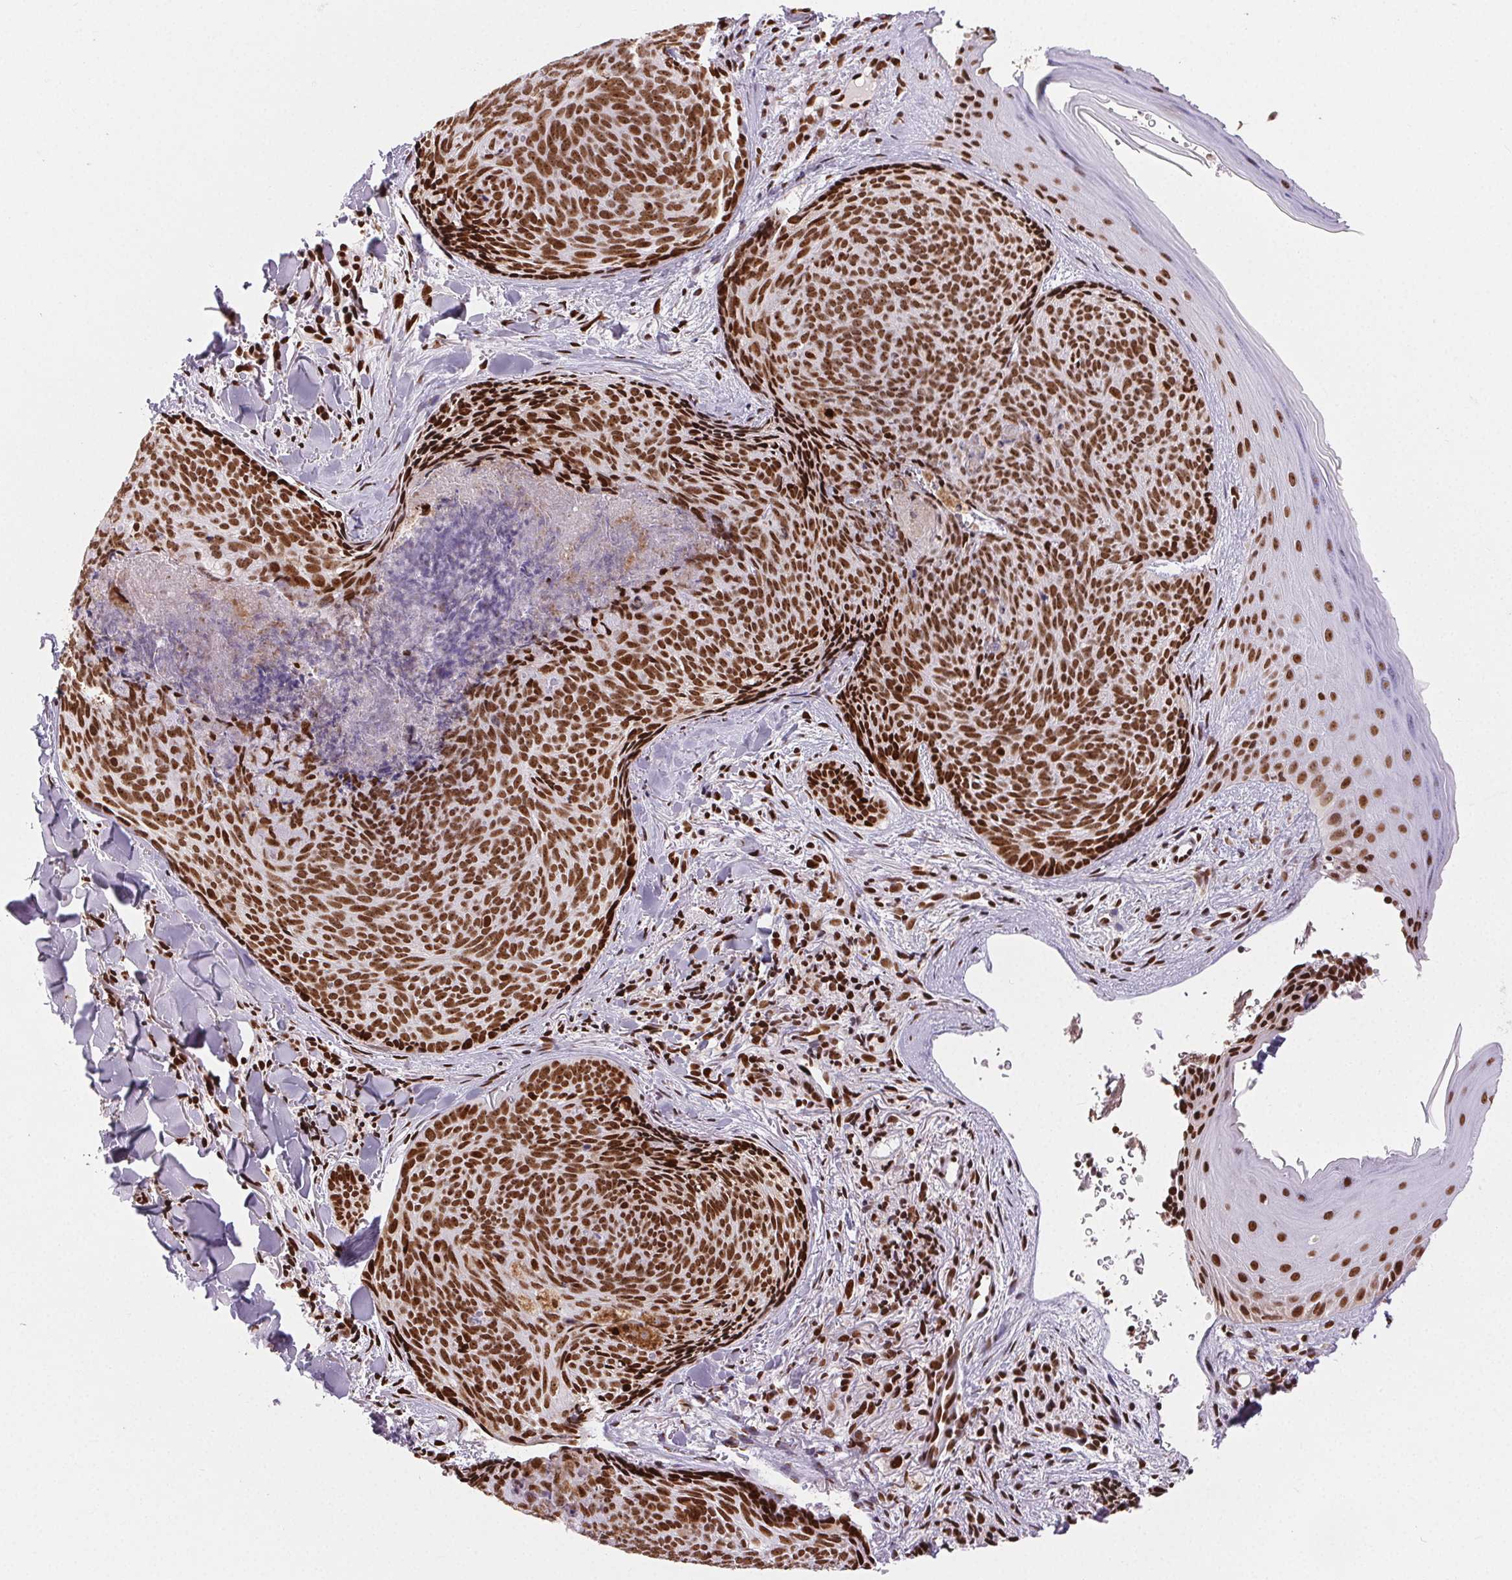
{"staining": {"intensity": "strong", "quantity": ">75%", "location": "nuclear"}, "tissue": "skin cancer", "cell_type": "Tumor cells", "image_type": "cancer", "snomed": [{"axis": "morphology", "description": "Basal cell carcinoma"}, {"axis": "topography", "description": "Skin"}], "caption": "Immunohistochemical staining of human basal cell carcinoma (skin) reveals high levels of strong nuclear protein positivity in about >75% of tumor cells.", "gene": "ZNF80", "patient": {"sex": "female", "age": 82}}